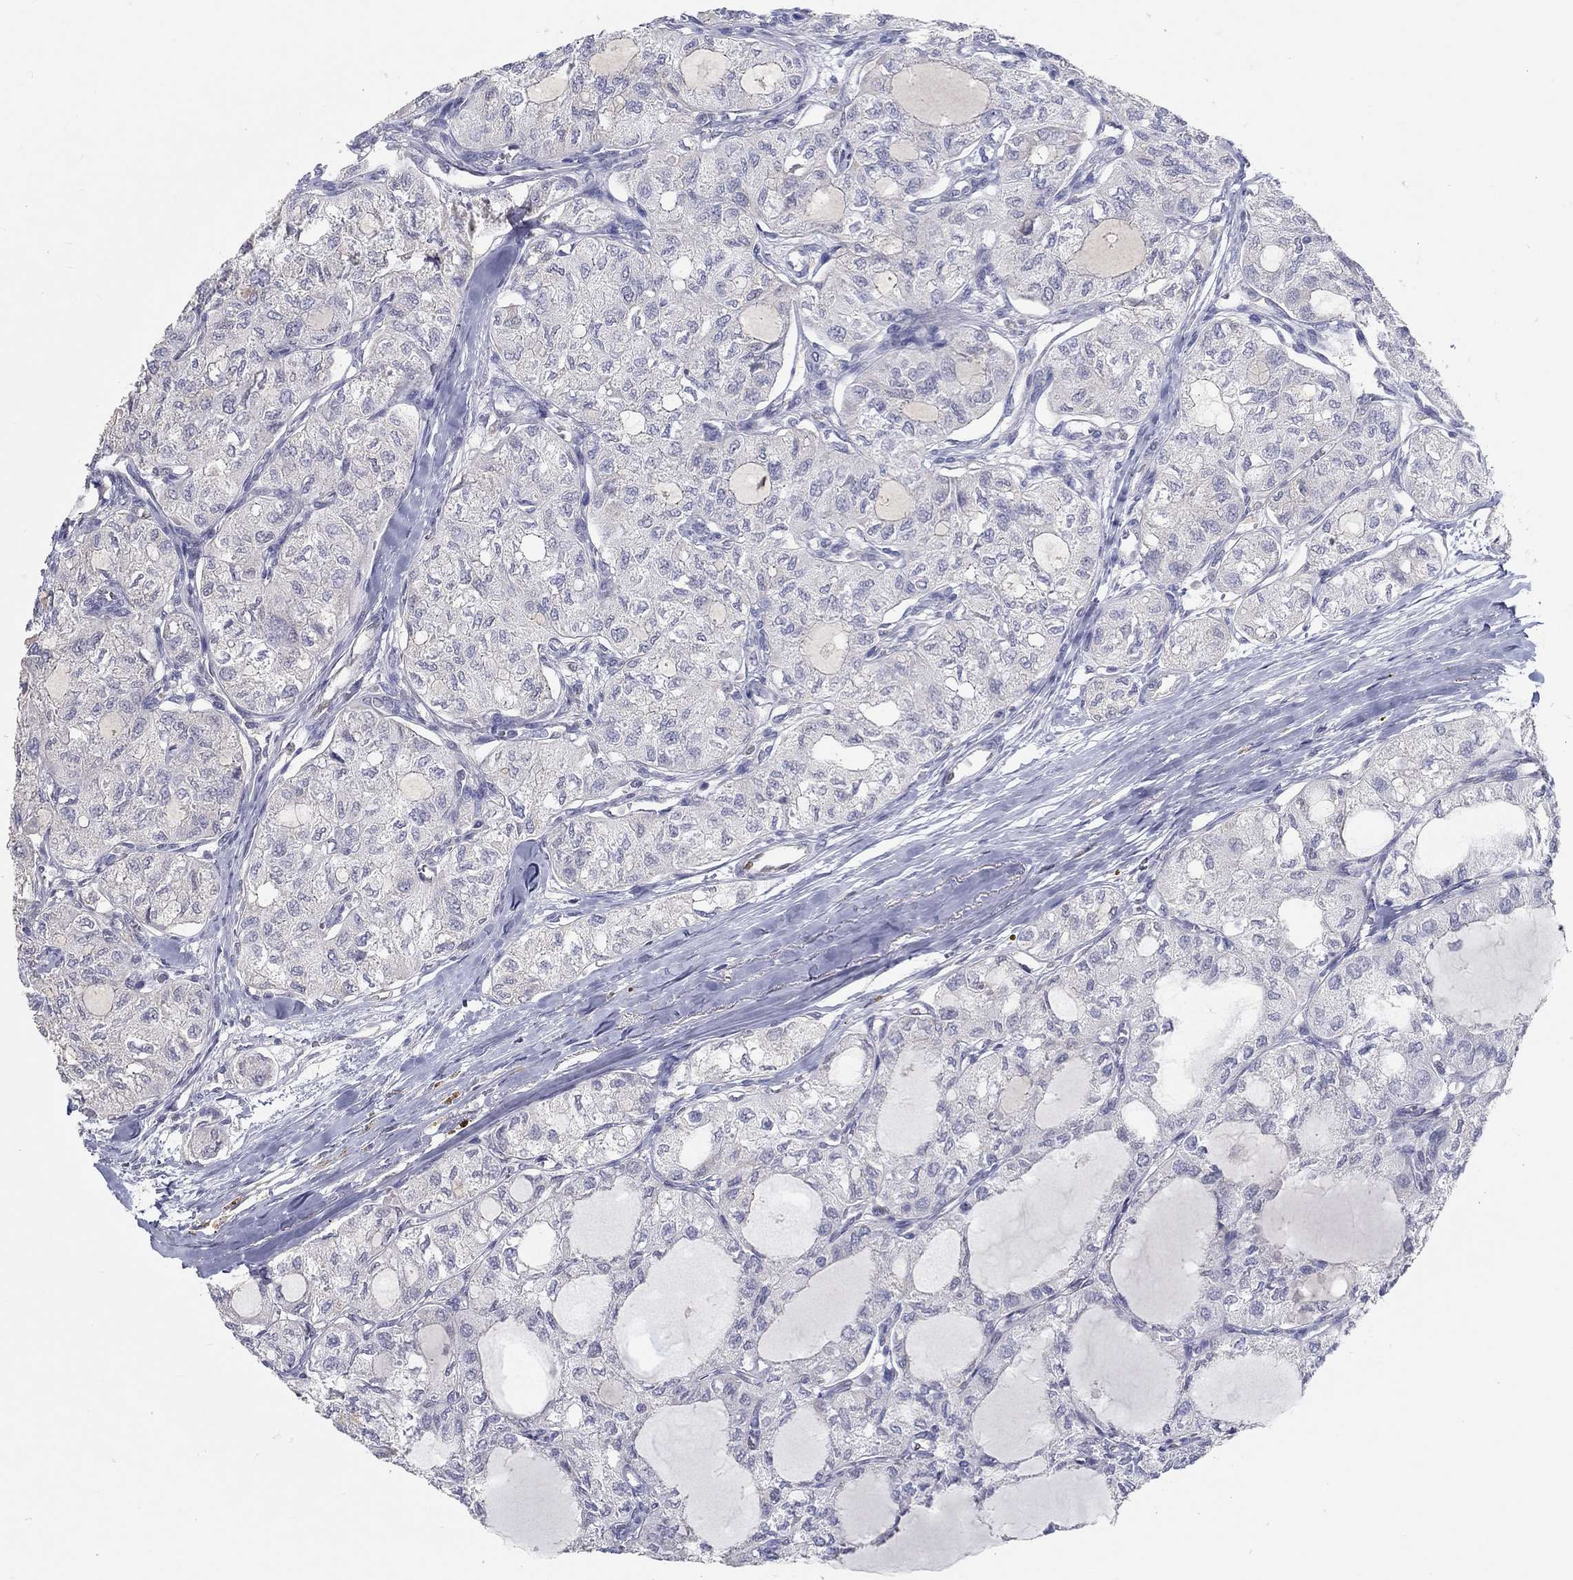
{"staining": {"intensity": "negative", "quantity": "none", "location": "none"}, "tissue": "thyroid cancer", "cell_type": "Tumor cells", "image_type": "cancer", "snomed": [{"axis": "morphology", "description": "Follicular adenoma carcinoma, NOS"}, {"axis": "topography", "description": "Thyroid gland"}], "caption": "A photomicrograph of thyroid cancer stained for a protein shows no brown staining in tumor cells.", "gene": "FGF2", "patient": {"sex": "male", "age": 75}}